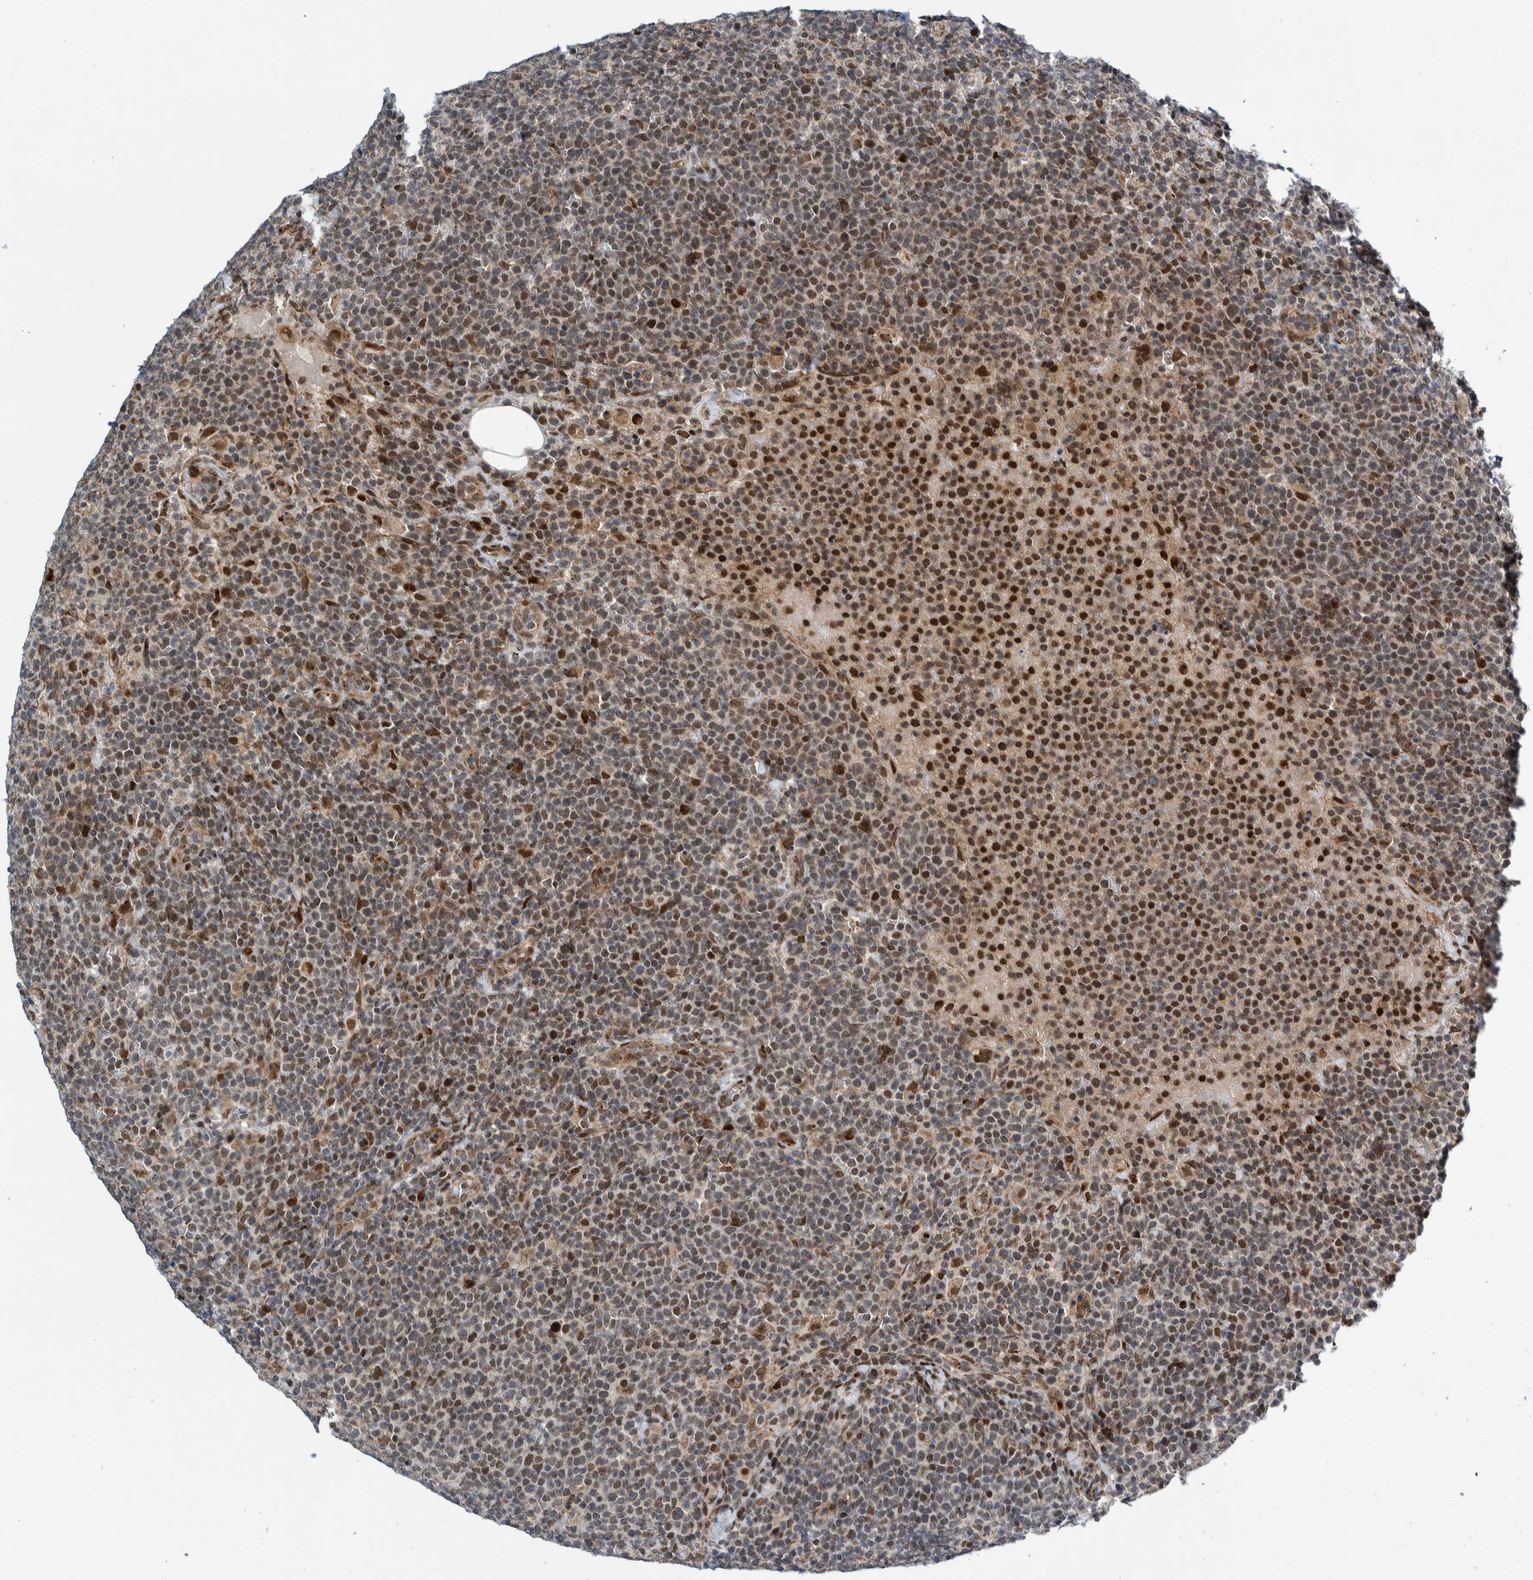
{"staining": {"intensity": "strong", "quantity": "25%-75%", "location": "nuclear"}, "tissue": "lymphoma", "cell_type": "Tumor cells", "image_type": "cancer", "snomed": [{"axis": "morphology", "description": "Malignant lymphoma, non-Hodgkin's type, High grade"}, {"axis": "topography", "description": "Lymph node"}], "caption": "Lymphoma tissue displays strong nuclear staining in about 25%-75% of tumor cells (Brightfield microscopy of DAB IHC at high magnification).", "gene": "CCDC57", "patient": {"sex": "male", "age": 61}}